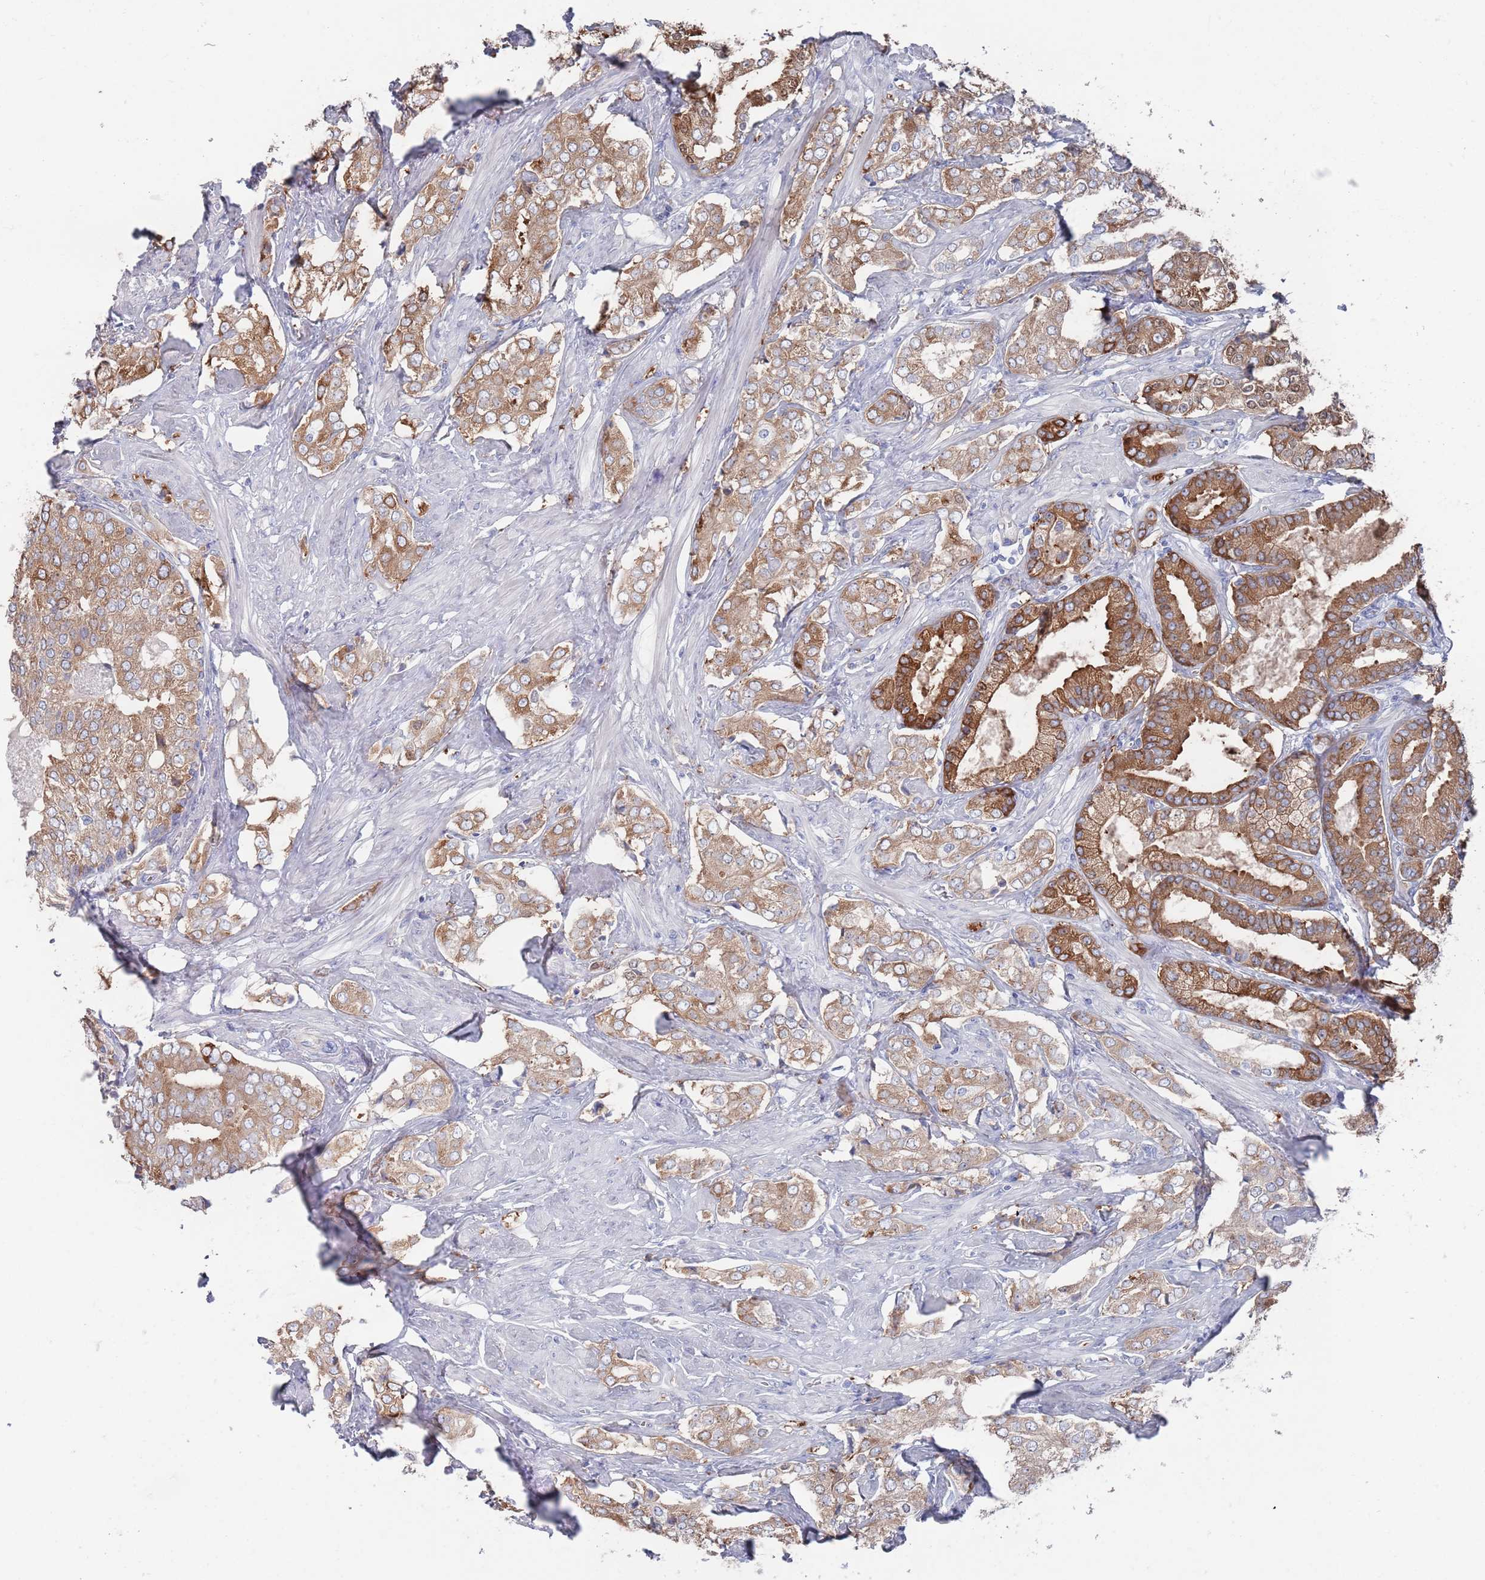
{"staining": {"intensity": "moderate", "quantity": "25%-75%", "location": "cytoplasmic/membranous"}, "tissue": "prostate cancer", "cell_type": "Tumor cells", "image_type": "cancer", "snomed": [{"axis": "morphology", "description": "Adenocarcinoma, High grade"}, {"axis": "topography", "description": "Prostate"}], "caption": "This is a photomicrograph of IHC staining of prostate cancer (adenocarcinoma (high-grade)), which shows moderate positivity in the cytoplasmic/membranous of tumor cells.", "gene": "TMCO3", "patient": {"sex": "male", "age": 71}}